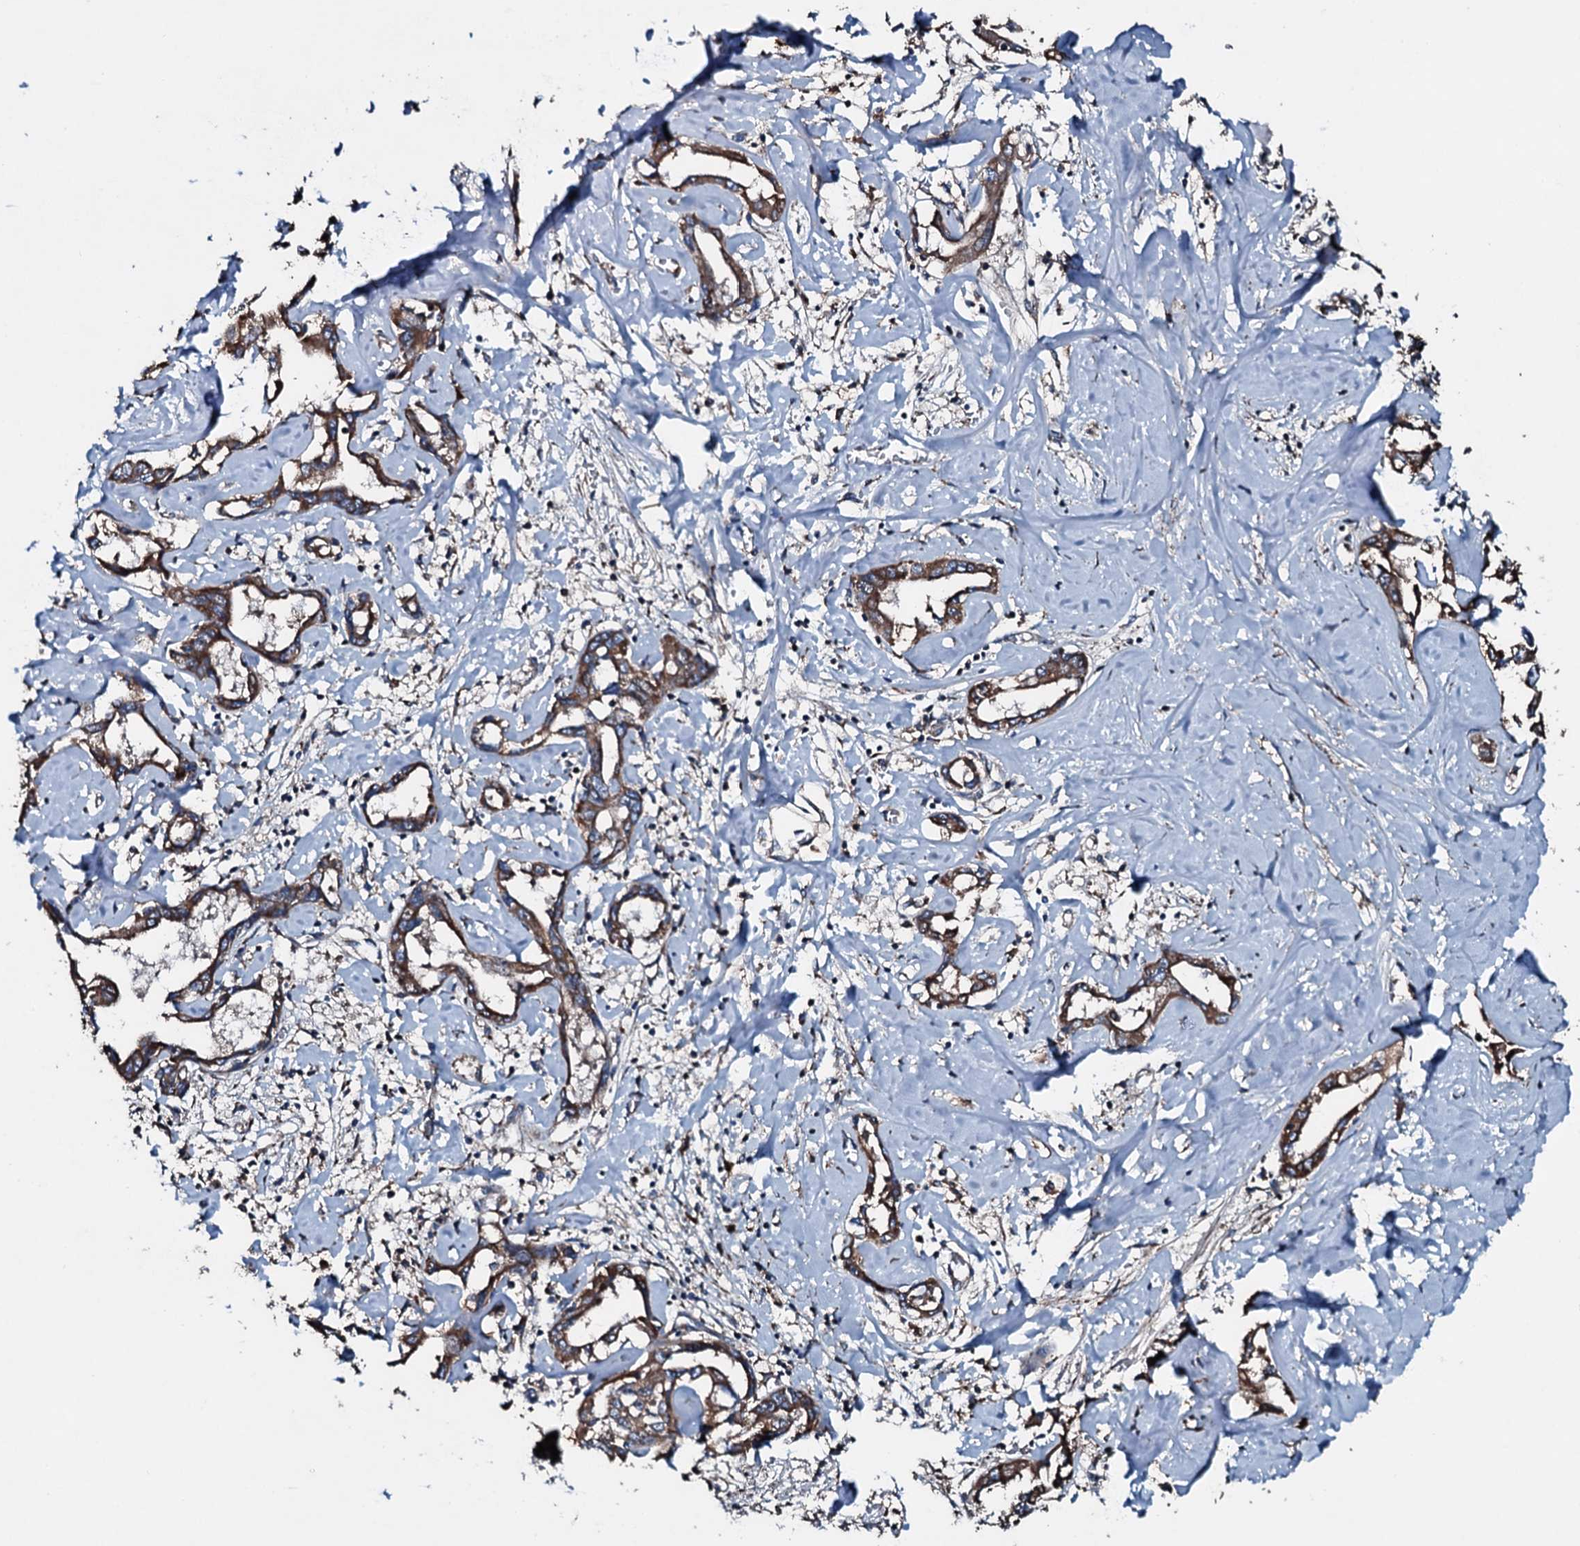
{"staining": {"intensity": "moderate", "quantity": ">75%", "location": "cytoplasmic/membranous"}, "tissue": "liver cancer", "cell_type": "Tumor cells", "image_type": "cancer", "snomed": [{"axis": "morphology", "description": "Cholangiocarcinoma"}, {"axis": "topography", "description": "Liver"}], "caption": "A medium amount of moderate cytoplasmic/membranous staining is identified in approximately >75% of tumor cells in liver cholangiocarcinoma tissue. (Stains: DAB (3,3'-diaminobenzidine) in brown, nuclei in blue, Microscopy: brightfield microscopy at high magnification).", "gene": "ACSS3", "patient": {"sex": "male", "age": 59}}